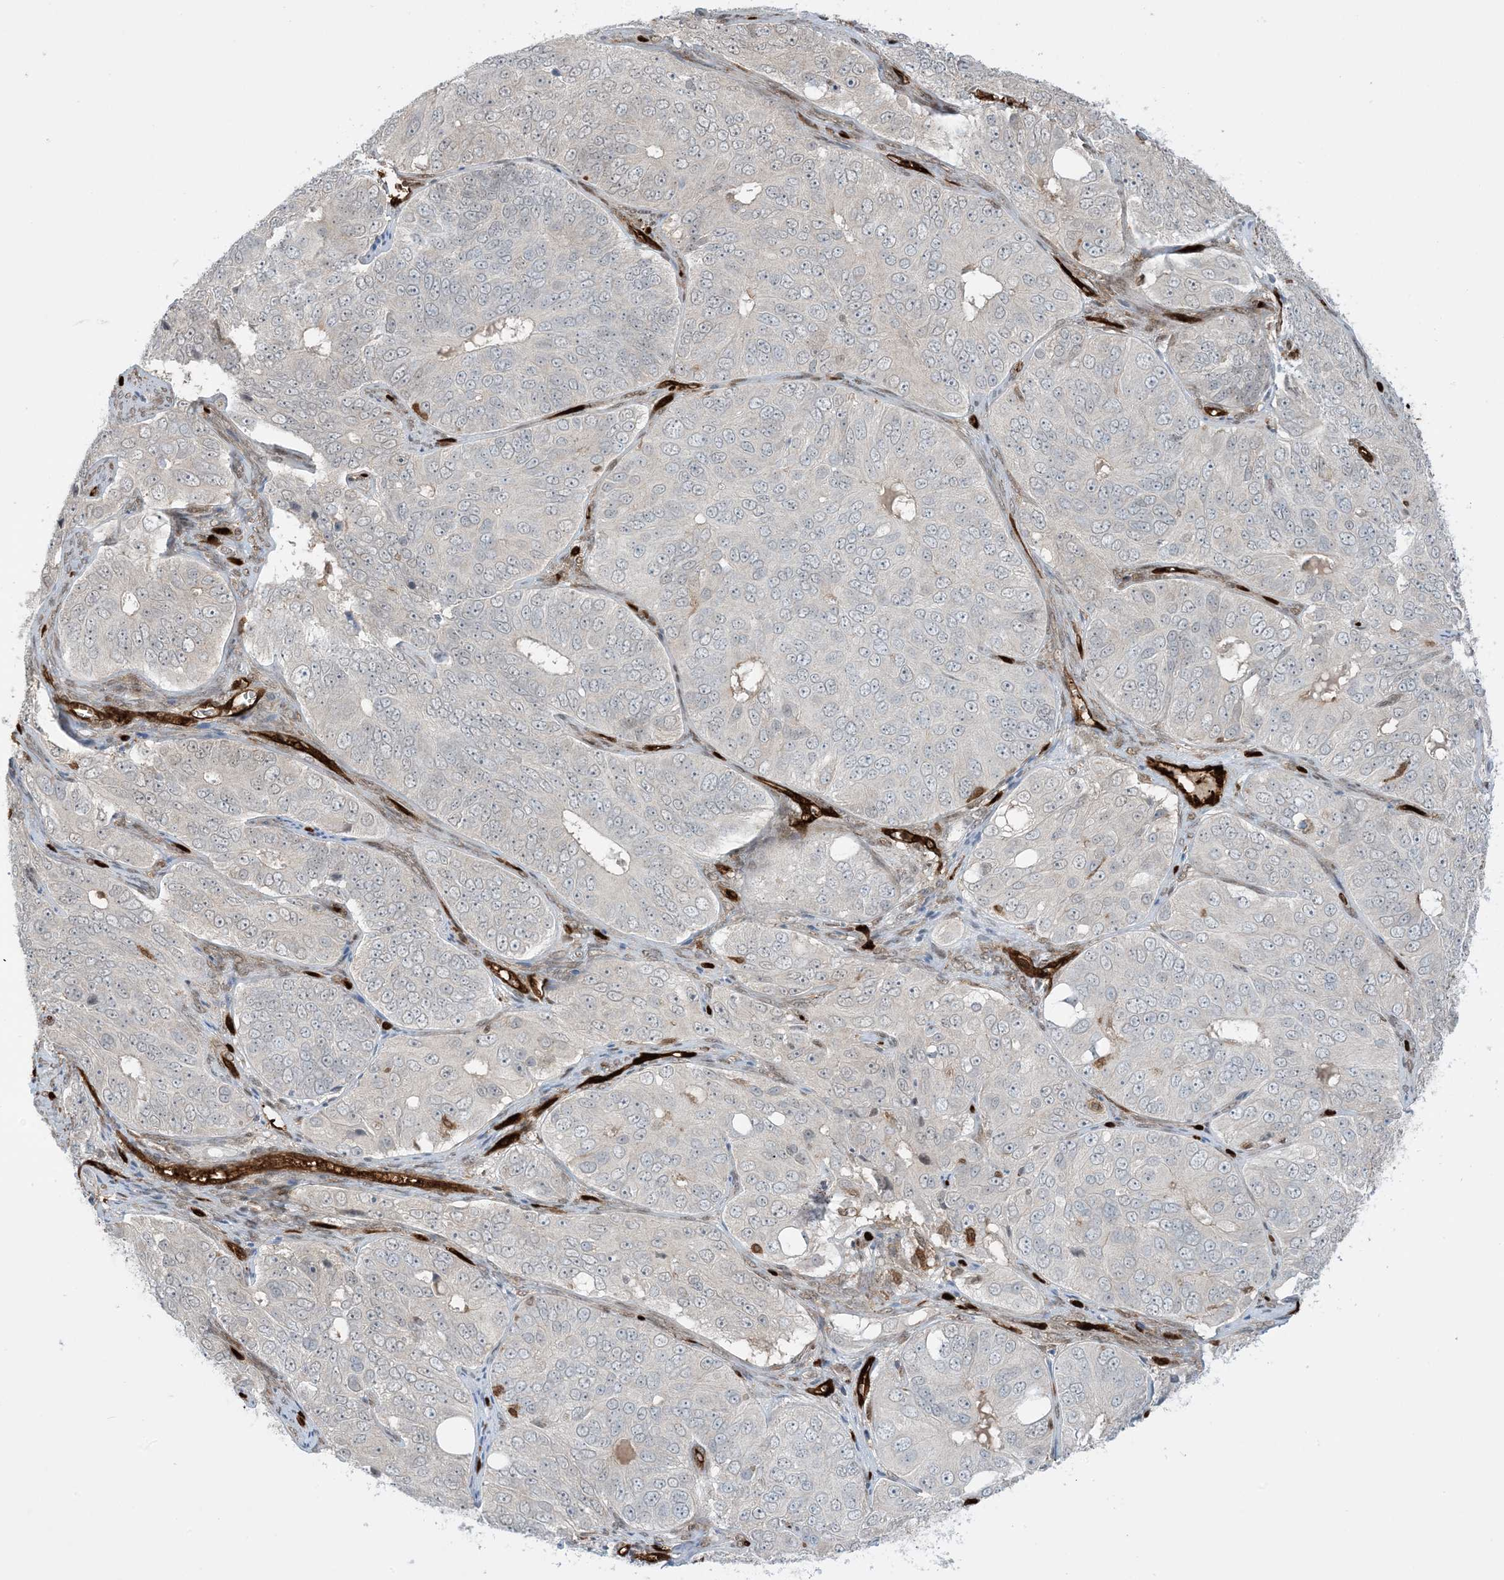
{"staining": {"intensity": "negative", "quantity": "none", "location": "none"}, "tissue": "ovarian cancer", "cell_type": "Tumor cells", "image_type": "cancer", "snomed": [{"axis": "morphology", "description": "Carcinoma, endometroid"}, {"axis": "topography", "description": "Ovary"}], "caption": "A high-resolution histopathology image shows IHC staining of ovarian cancer, which reveals no significant staining in tumor cells. (Stains: DAB IHC with hematoxylin counter stain, Microscopy: brightfield microscopy at high magnification).", "gene": "PPM1F", "patient": {"sex": "female", "age": 51}}